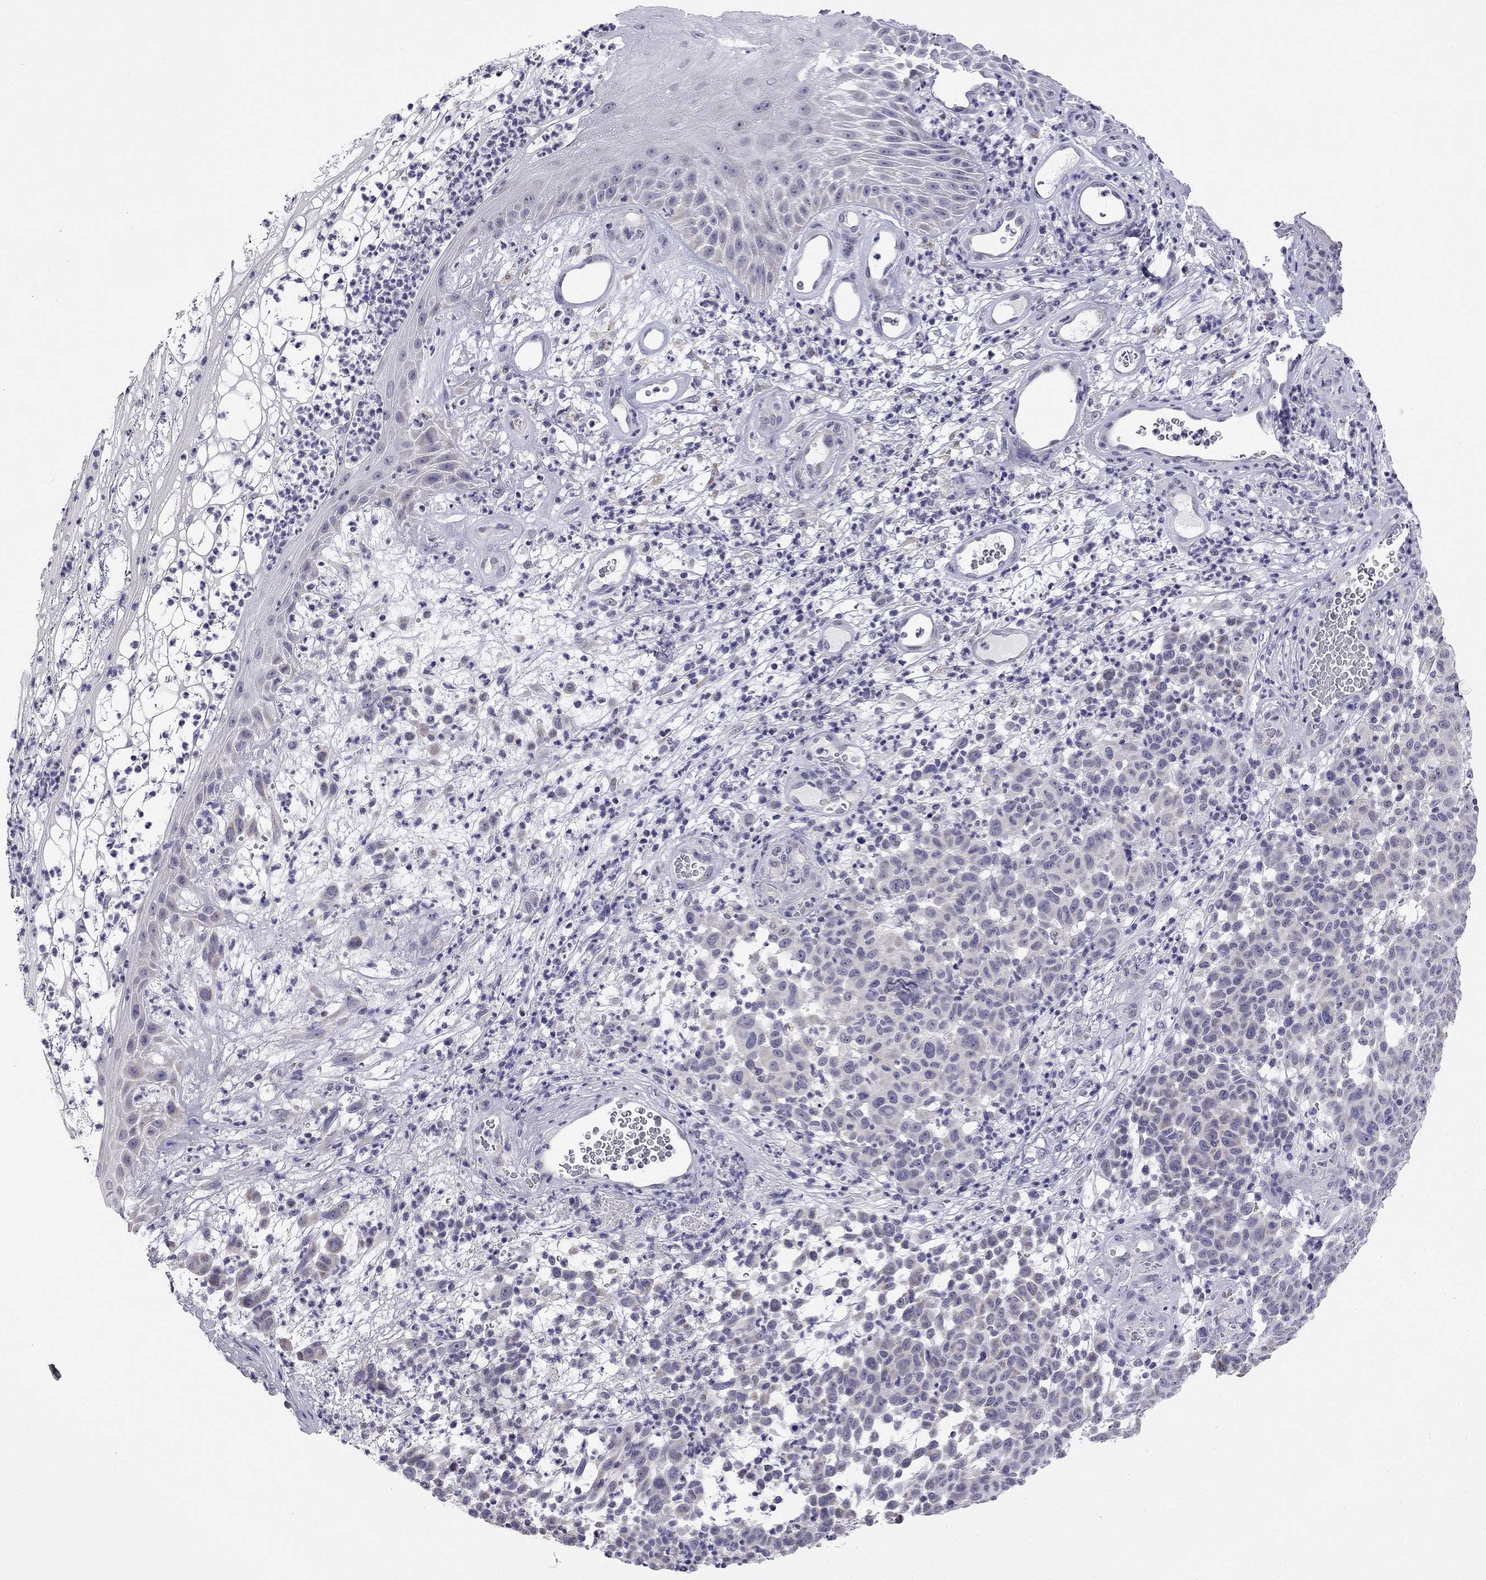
{"staining": {"intensity": "negative", "quantity": "none", "location": "none"}, "tissue": "melanoma", "cell_type": "Tumor cells", "image_type": "cancer", "snomed": [{"axis": "morphology", "description": "Malignant melanoma, NOS"}, {"axis": "topography", "description": "Skin"}], "caption": "The histopathology image demonstrates no significant staining in tumor cells of malignant melanoma. (Immunohistochemistry (ihc), brightfield microscopy, high magnification).", "gene": "C5orf49", "patient": {"sex": "male", "age": 59}}